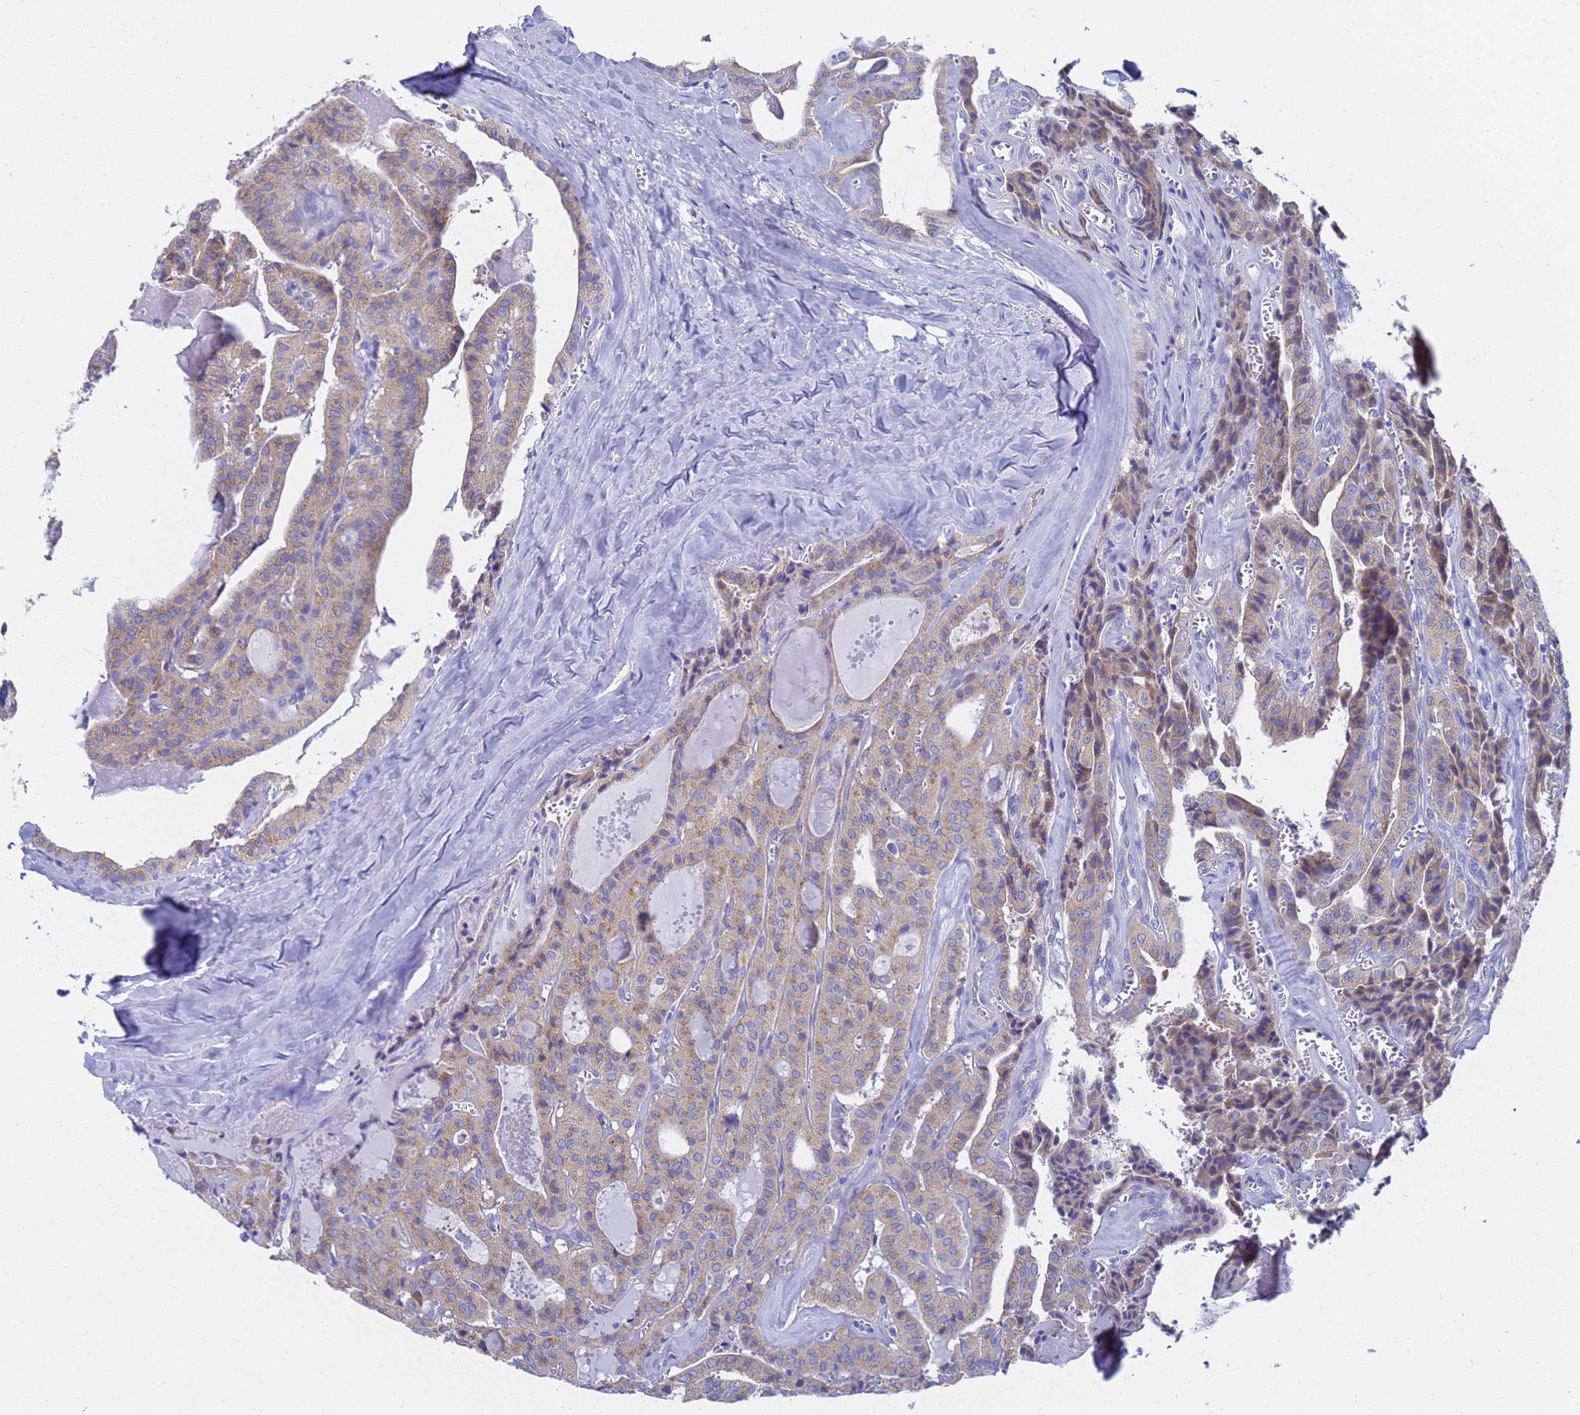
{"staining": {"intensity": "weak", "quantity": ">75%", "location": "cytoplasmic/membranous"}, "tissue": "thyroid cancer", "cell_type": "Tumor cells", "image_type": "cancer", "snomed": [{"axis": "morphology", "description": "Papillary adenocarcinoma, NOS"}, {"axis": "topography", "description": "Thyroid gland"}], "caption": "Human thyroid cancer stained with a brown dye demonstrates weak cytoplasmic/membranous positive positivity in about >75% of tumor cells.", "gene": "TM4SF4", "patient": {"sex": "male", "age": 52}}